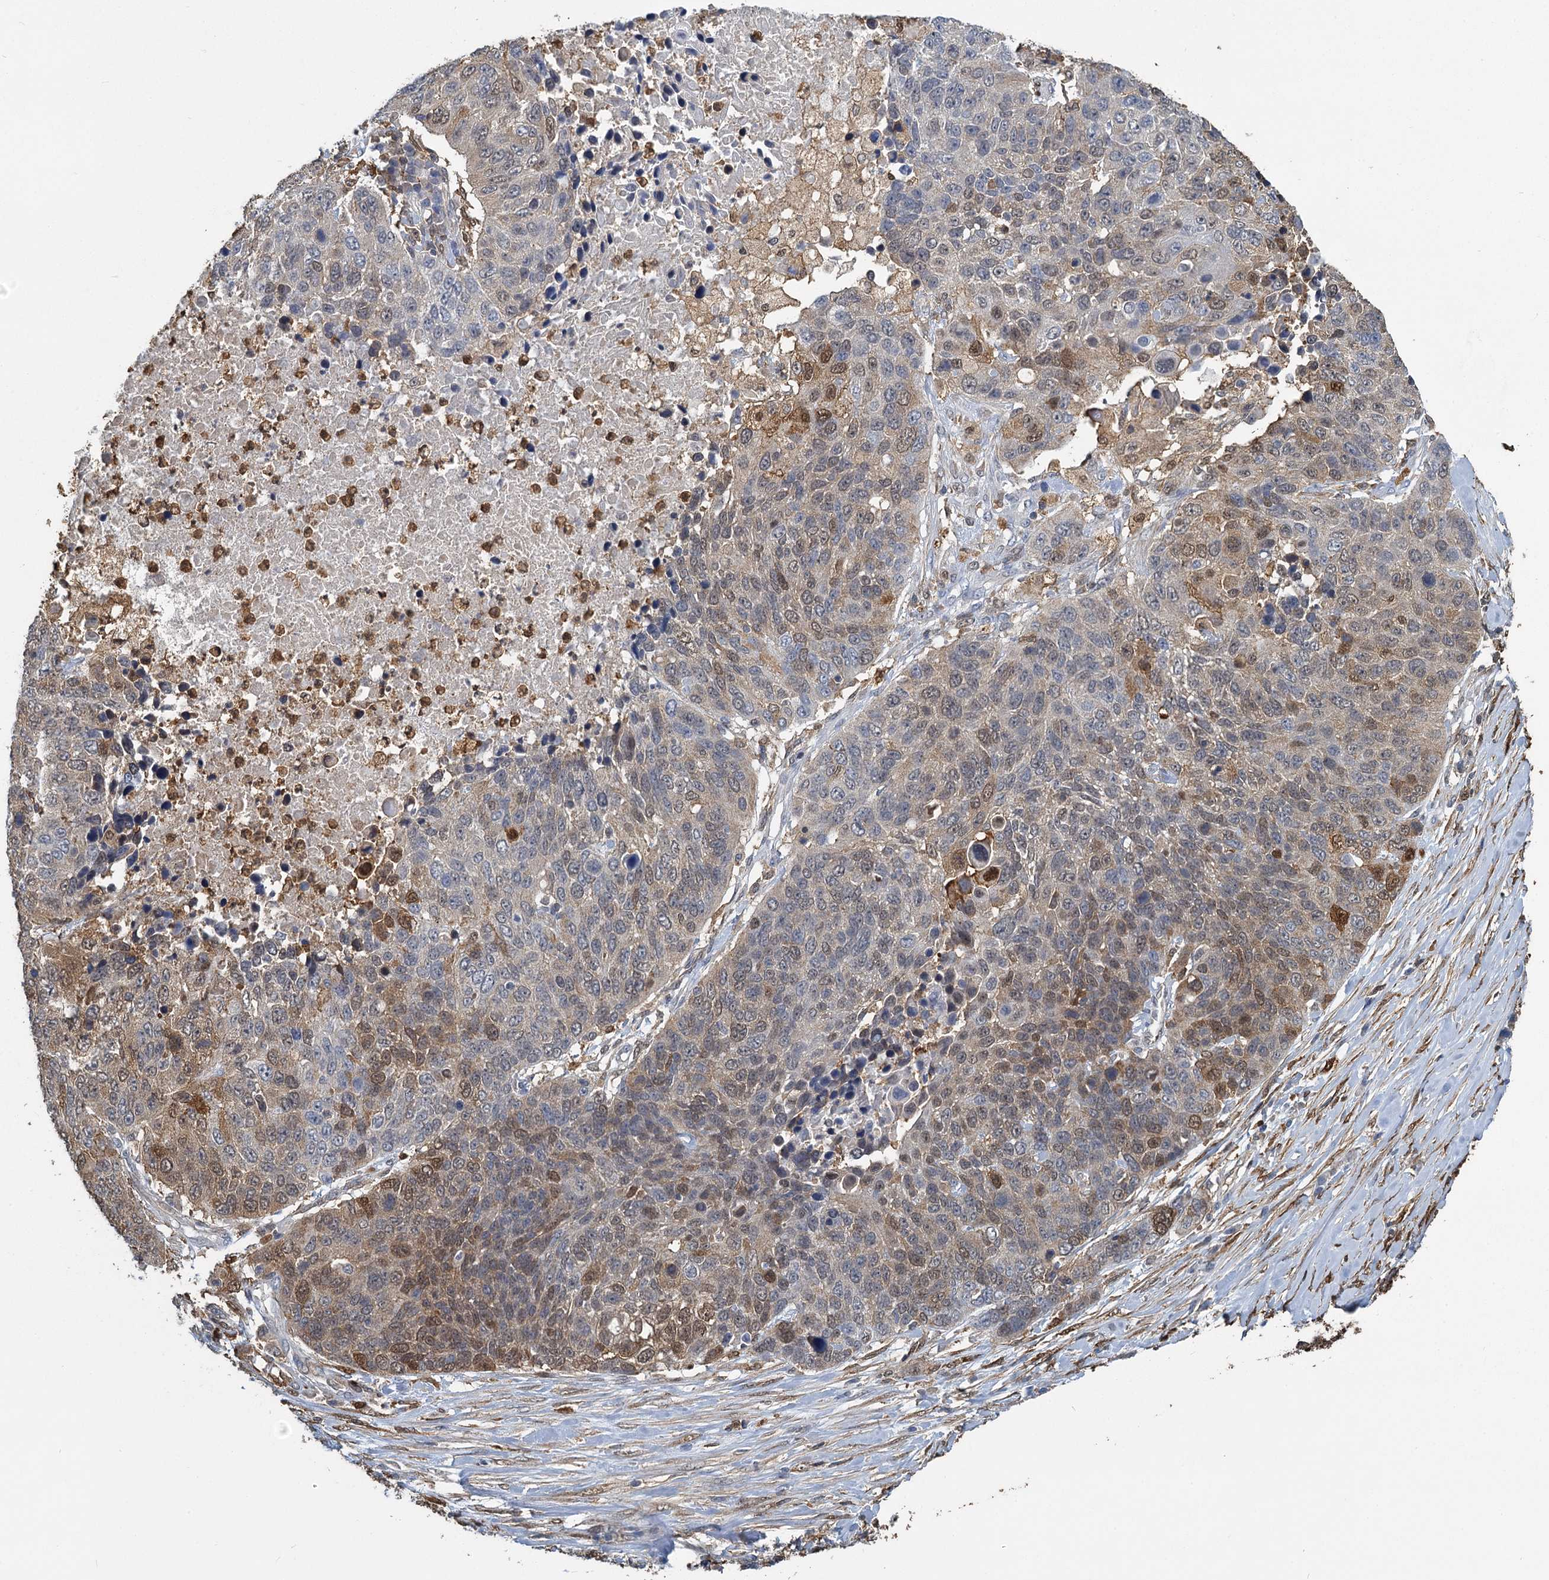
{"staining": {"intensity": "moderate", "quantity": "<25%", "location": "cytoplasmic/membranous,nuclear"}, "tissue": "lung cancer", "cell_type": "Tumor cells", "image_type": "cancer", "snomed": [{"axis": "morphology", "description": "Normal tissue, NOS"}, {"axis": "morphology", "description": "Squamous cell carcinoma, NOS"}, {"axis": "topography", "description": "Lymph node"}, {"axis": "topography", "description": "Lung"}], "caption": "Tumor cells display low levels of moderate cytoplasmic/membranous and nuclear positivity in approximately <25% of cells in human lung cancer.", "gene": "S100A6", "patient": {"sex": "male", "age": 66}}